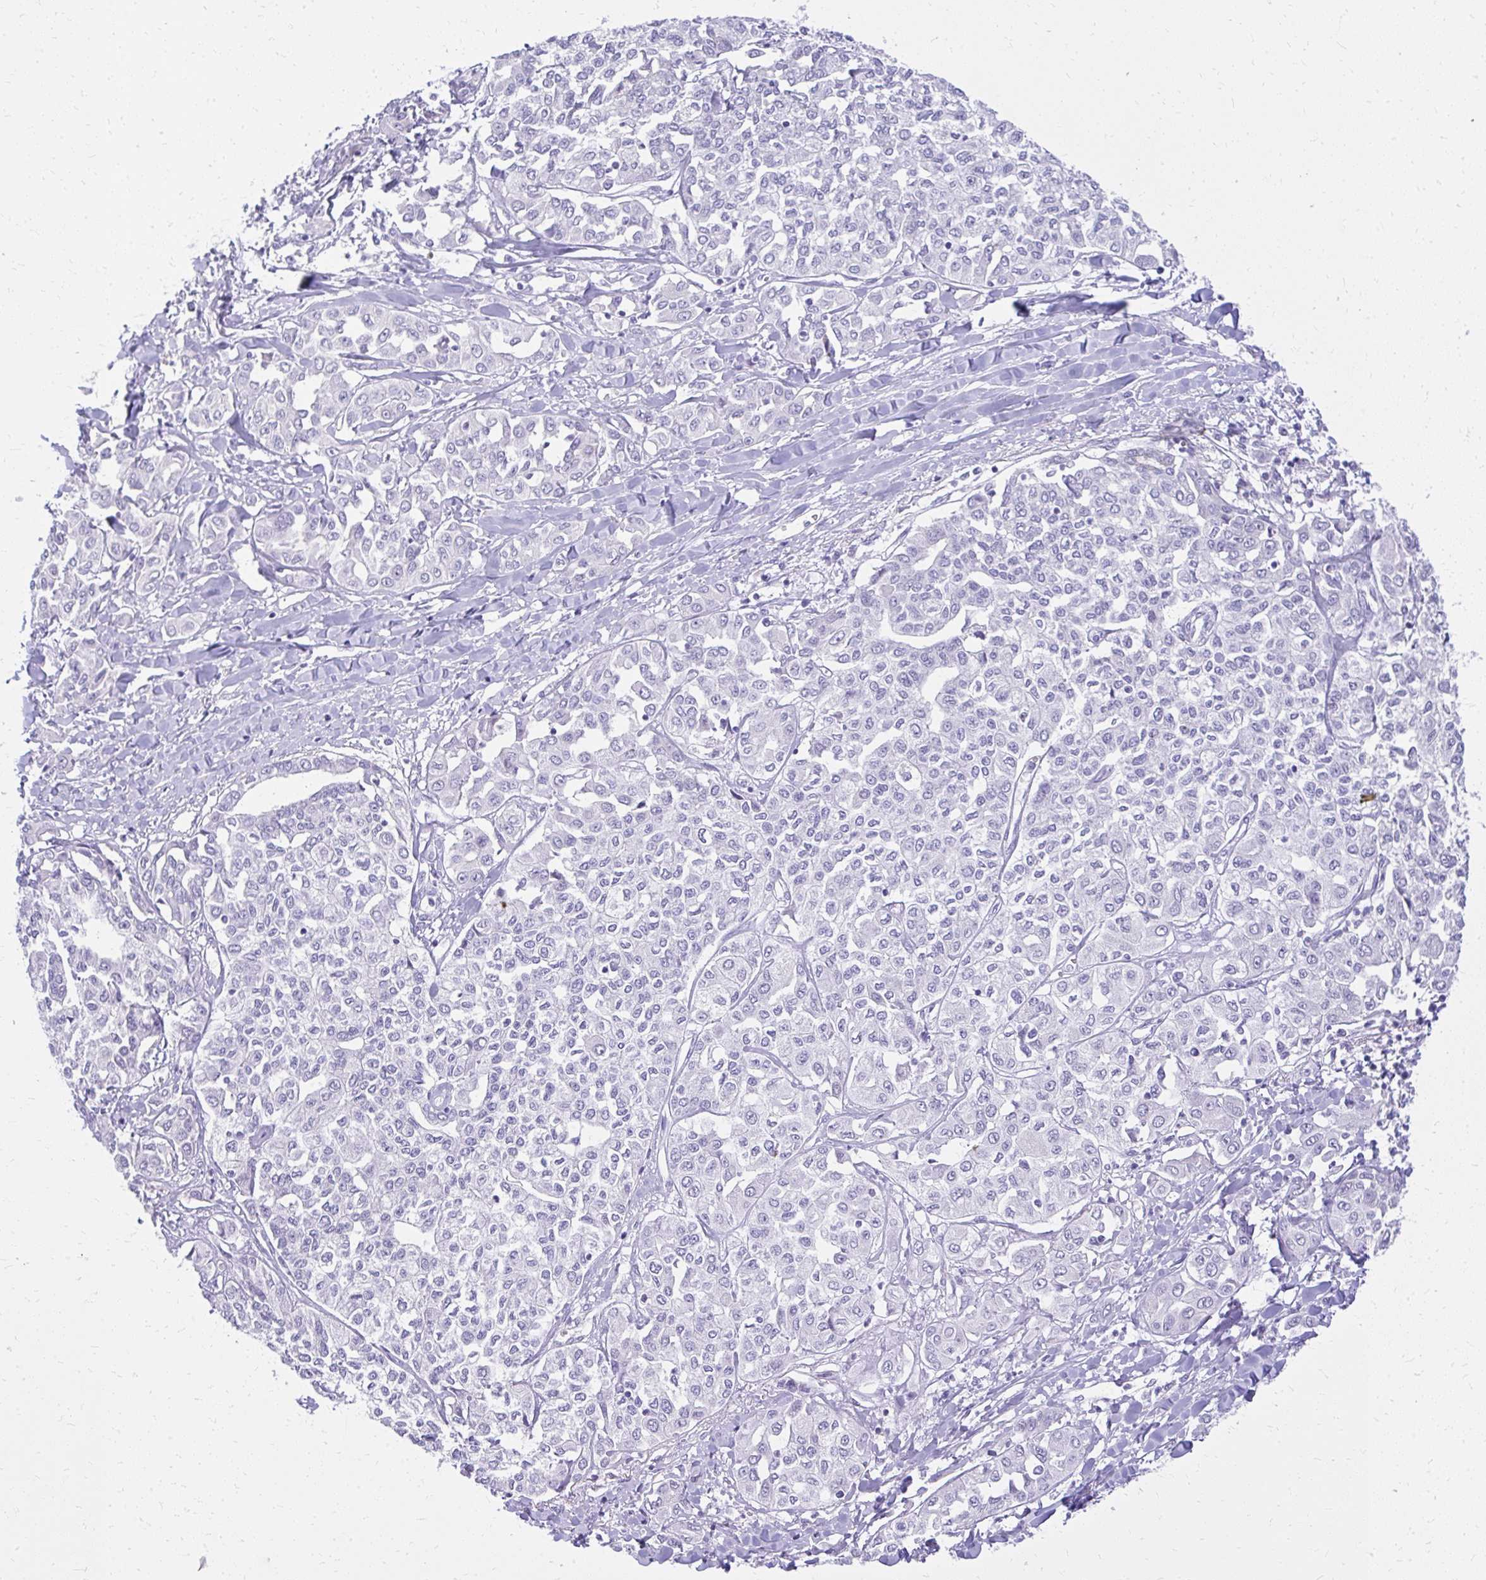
{"staining": {"intensity": "negative", "quantity": "none", "location": "none"}, "tissue": "liver cancer", "cell_type": "Tumor cells", "image_type": "cancer", "snomed": [{"axis": "morphology", "description": "Cholangiocarcinoma"}, {"axis": "topography", "description": "Liver"}], "caption": "IHC histopathology image of neoplastic tissue: human liver cholangiocarcinoma stained with DAB (3,3'-diaminobenzidine) exhibits no significant protein staining in tumor cells.", "gene": "PRAP1", "patient": {"sex": "female", "age": 77}}